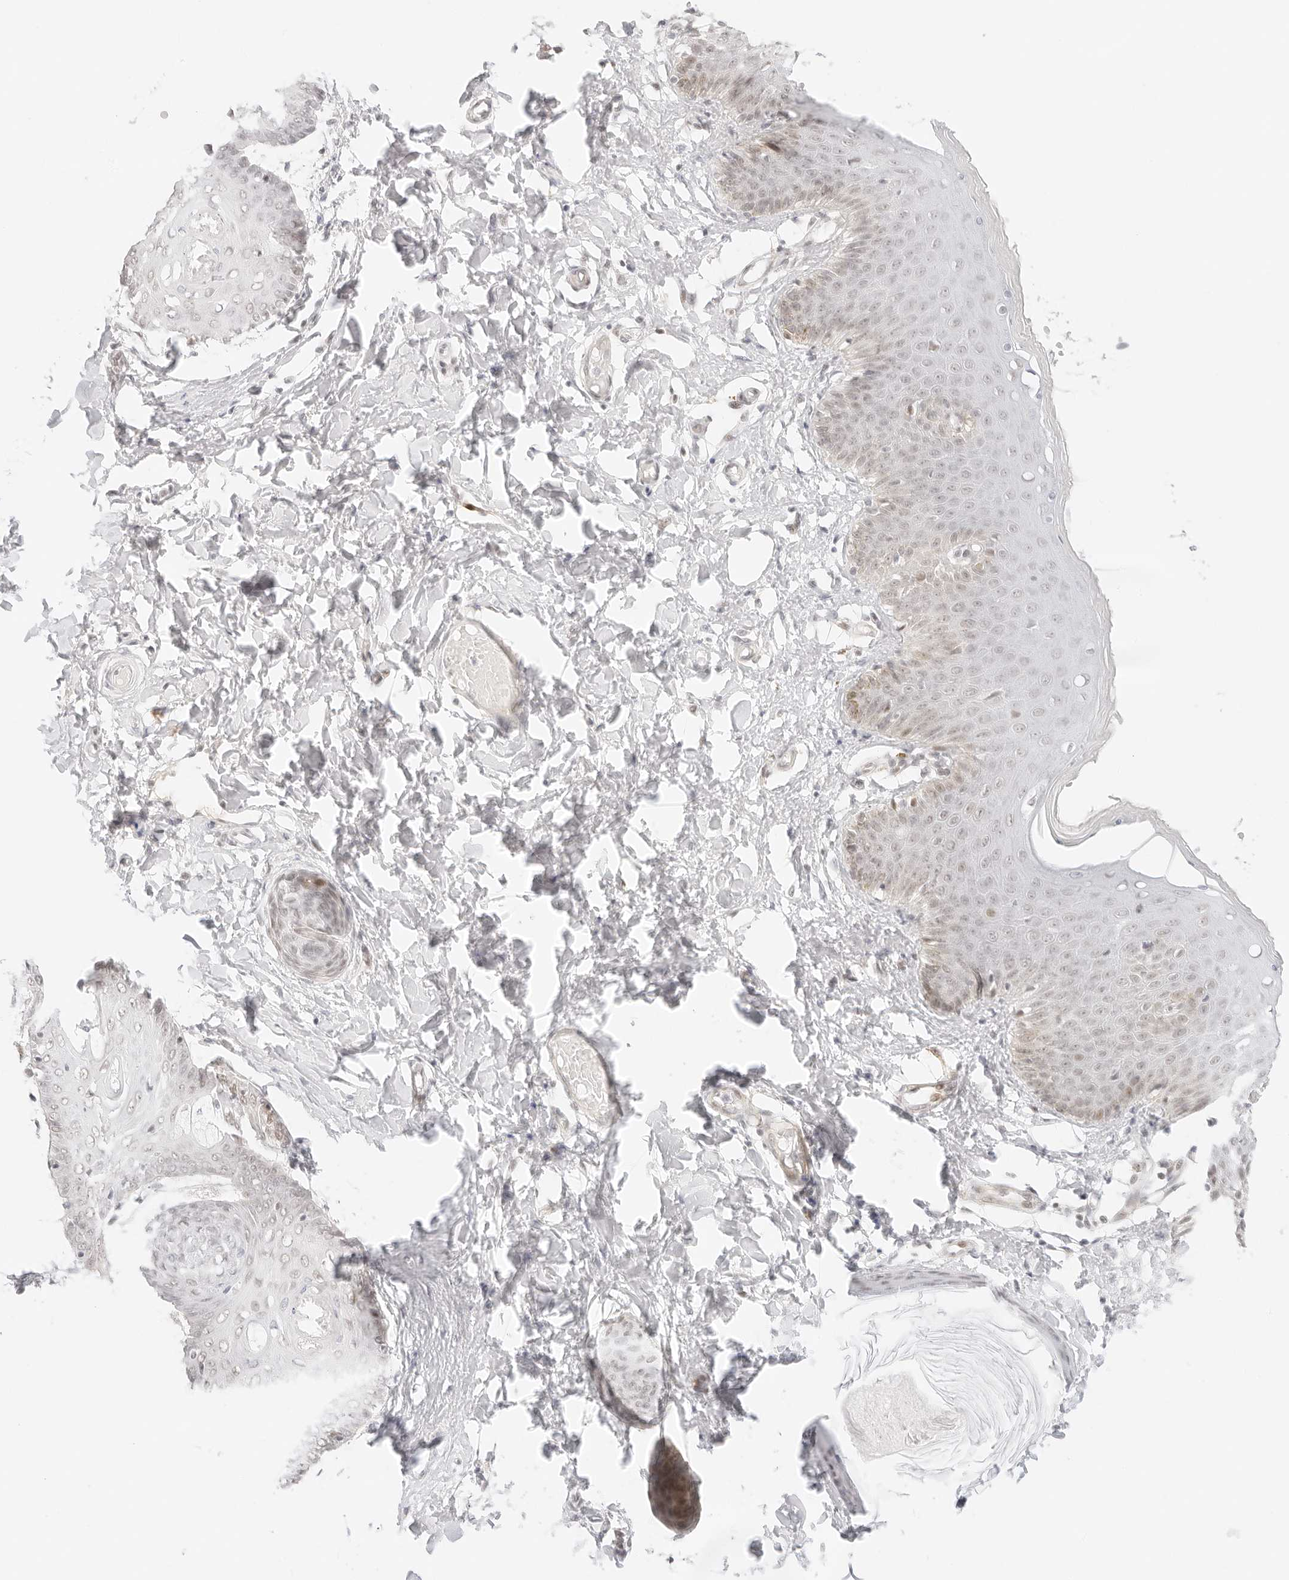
{"staining": {"intensity": "weak", "quantity": "25%-75%", "location": "cytoplasmic/membranous,nuclear"}, "tissue": "skin", "cell_type": "Epidermal cells", "image_type": "normal", "snomed": [{"axis": "morphology", "description": "Normal tissue, NOS"}, {"axis": "topography", "description": "Vulva"}], "caption": "Skin stained with DAB (3,3'-diaminobenzidine) immunohistochemistry displays low levels of weak cytoplasmic/membranous,nuclear staining in approximately 25%-75% of epidermal cells.", "gene": "ITGA6", "patient": {"sex": "female", "age": 66}}